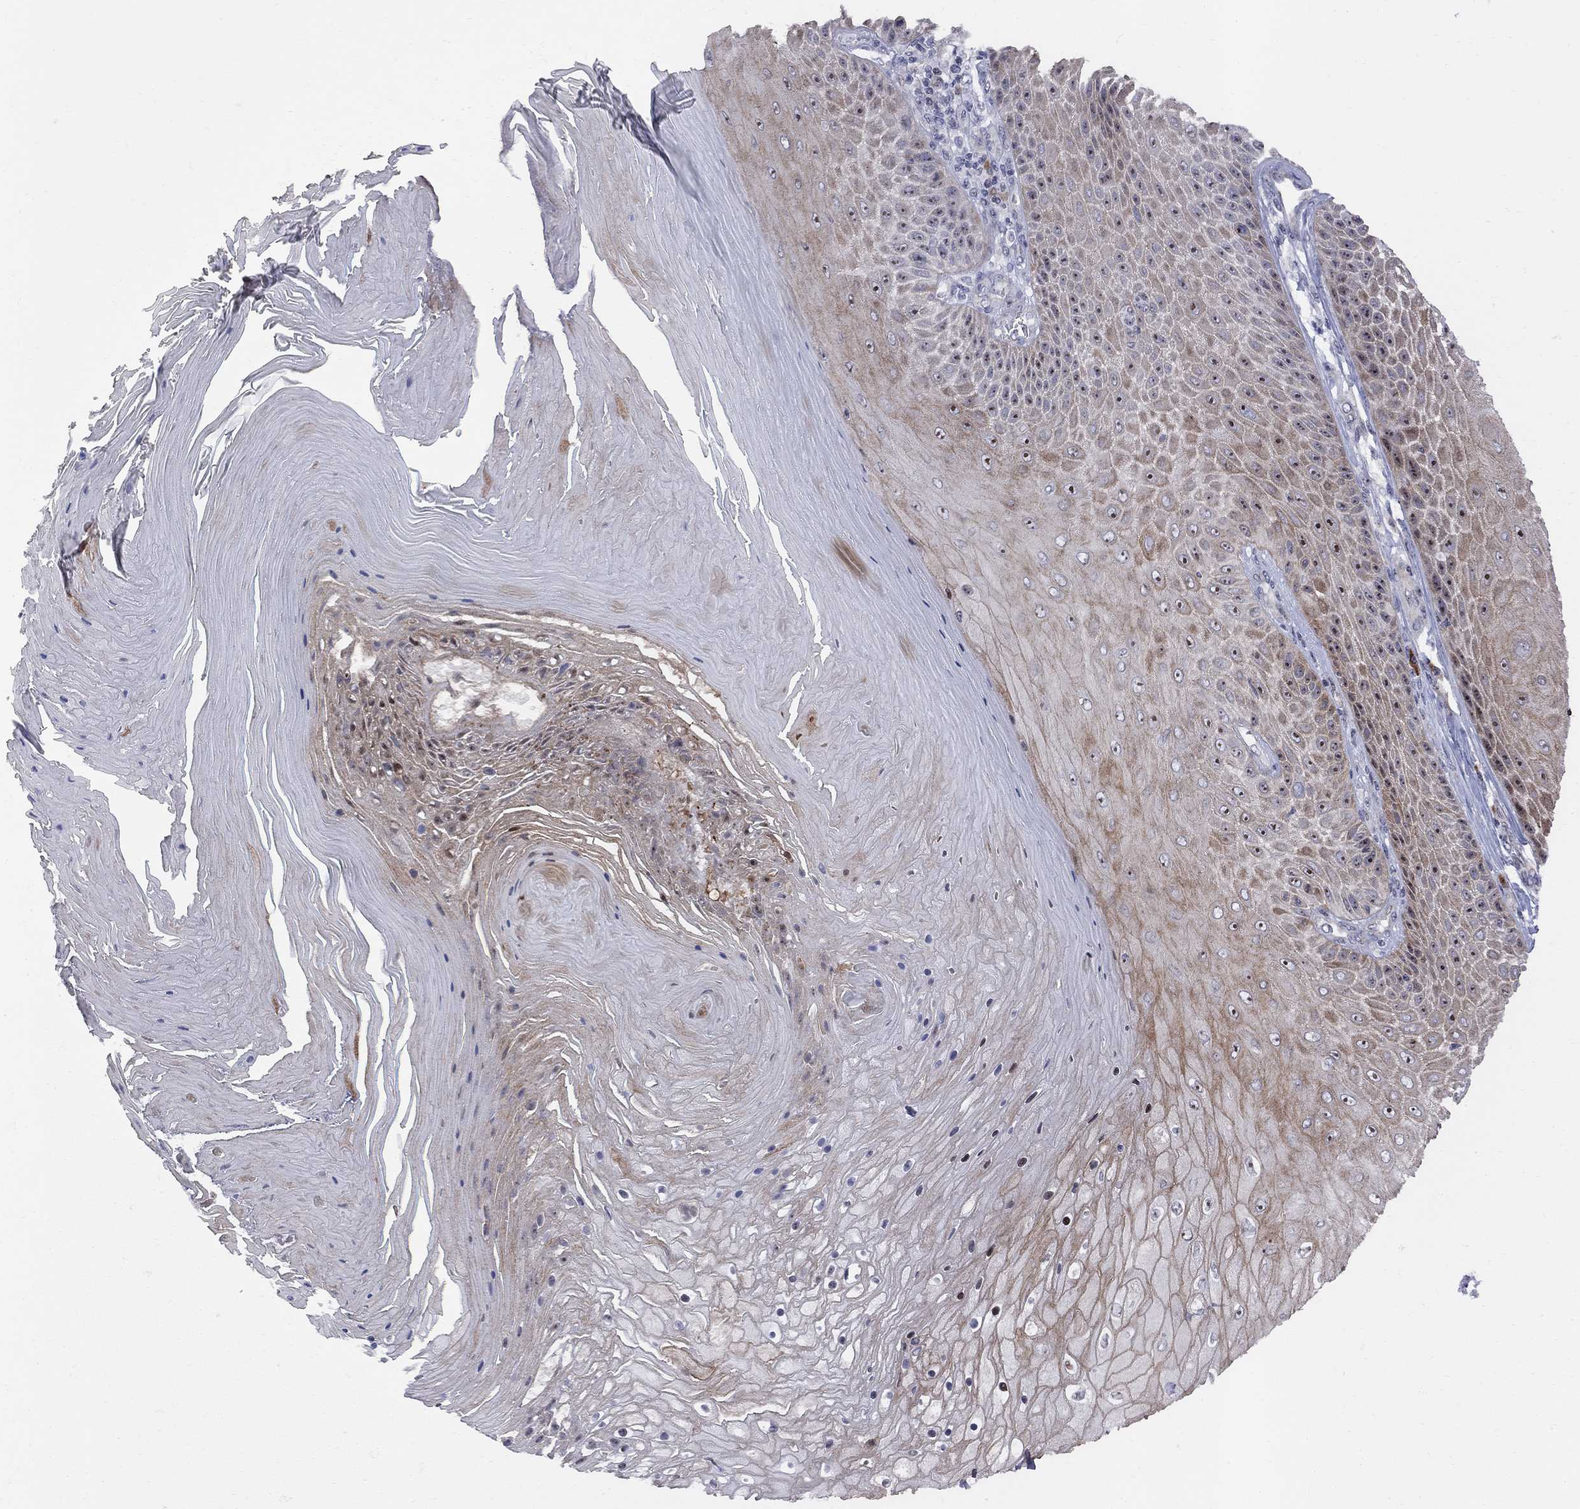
{"staining": {"intensity": "moderate", "quantity": "25%-75%", "location": "nuclear"}, "tissue": "skin cancer", "cell_type": "Tumor cells", "image_type": "cancer", "snomed": [{"axis": "morphology", "description": "Squamous cell carcinoma, NOS"}, {"axis": "topography", "description": "Skin"}], "caption": "Skin cancer (squamous cell carcinoma) stained with a brown dye displays moderate nuclear positive expression in about 25%-75% of tumor cells.", "gene": "DHX33", "patient": {"sex": "male", "age": 62}}